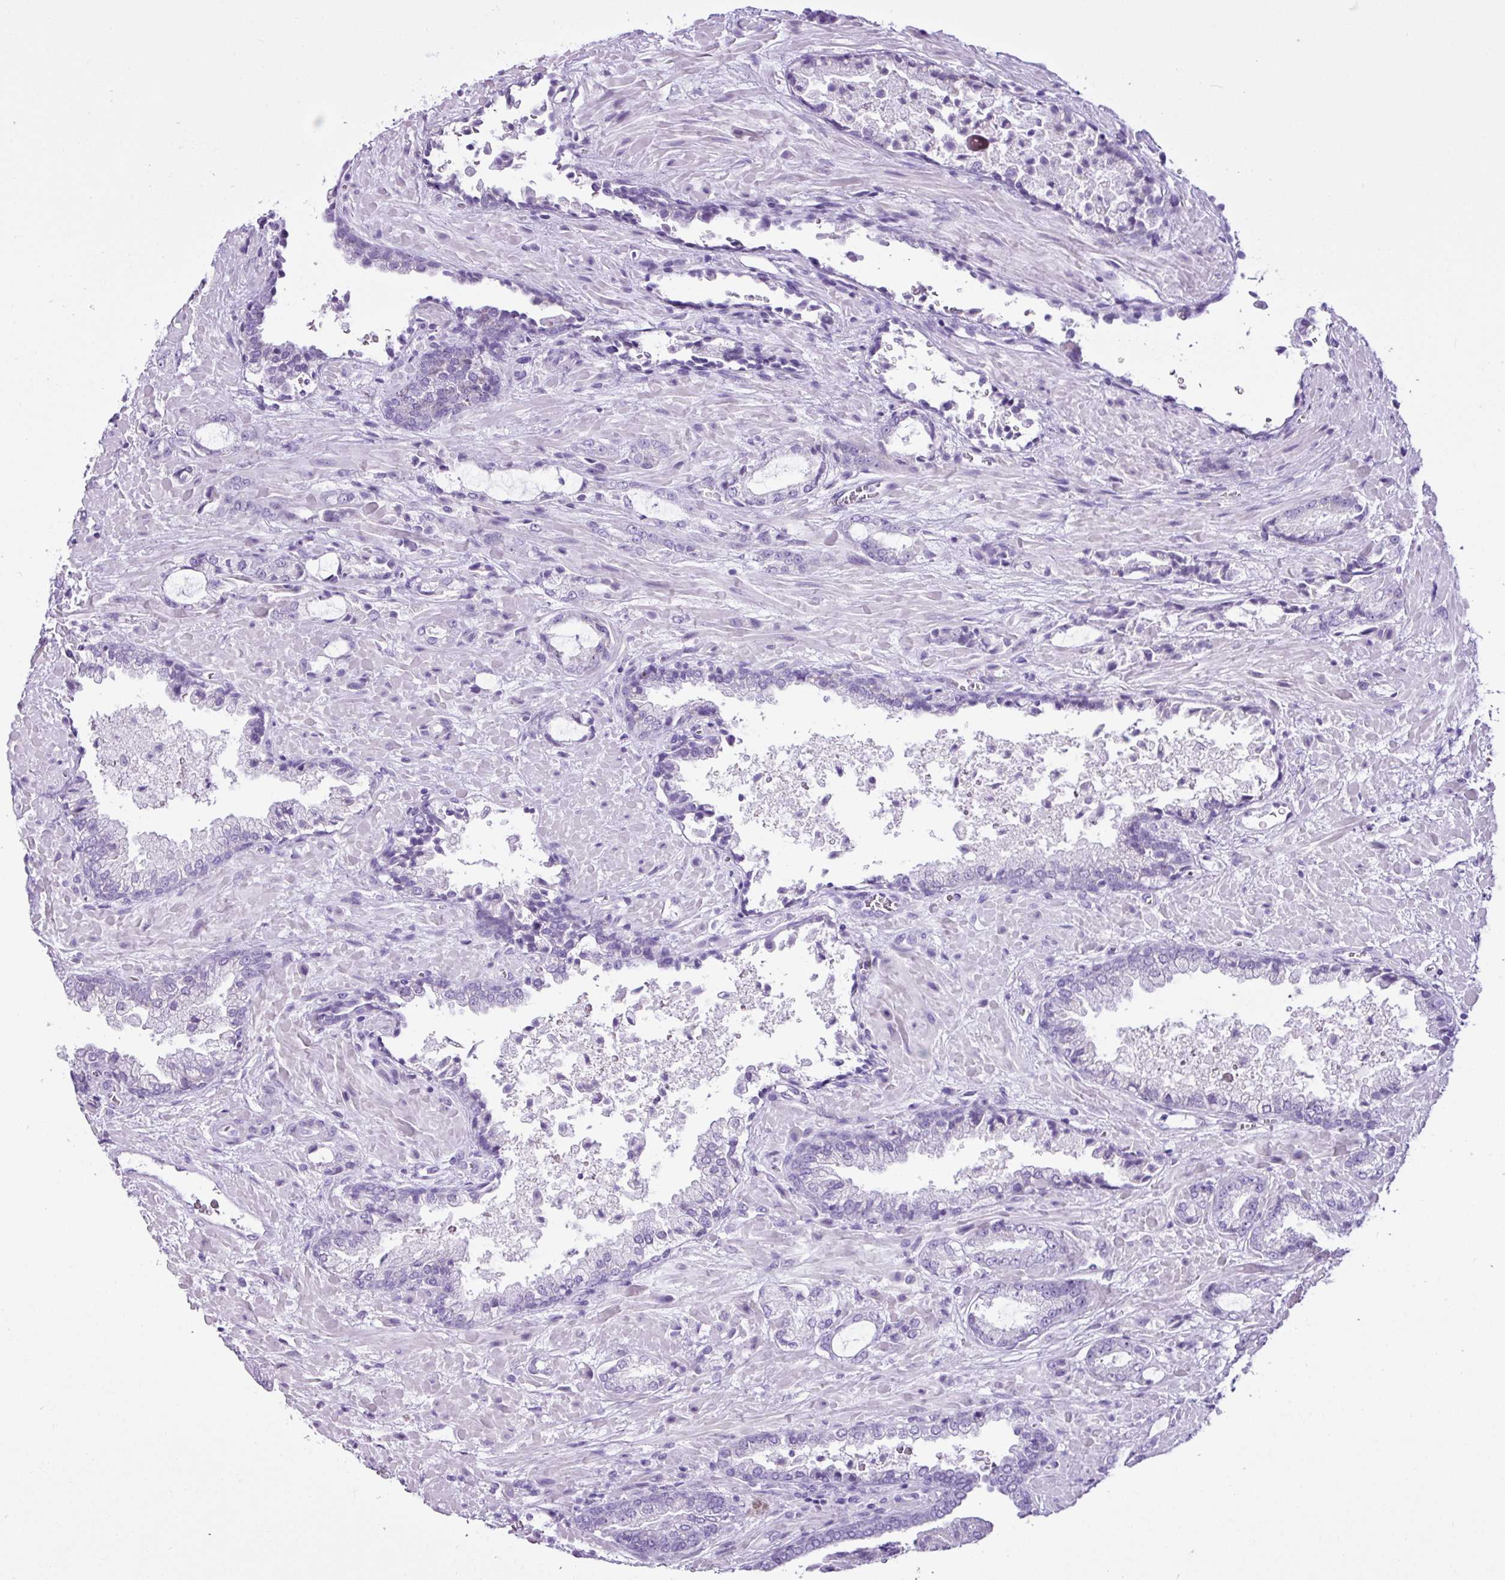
{"staining": {"intensity": "negative", "quantity": "none", "location": "none"}, "tissue": "prostate cancer", "cell_type": "Tumor cells", "image_type": "cancer", "snomed": [{"axis": "morphology", "description": "Adenocarcinoma, High grade"}, {"axis": "topography", "description": "Prostate"}], "caption": "This micrograph is of prostate cancer stained with immunohistochemistry (IHC) to label a protein in brown with the nuclei are counter-stained blue. There is no staining in tumor cells.", "gene": "LILRB4", "patient": {"sex": "male", "age": 68}}